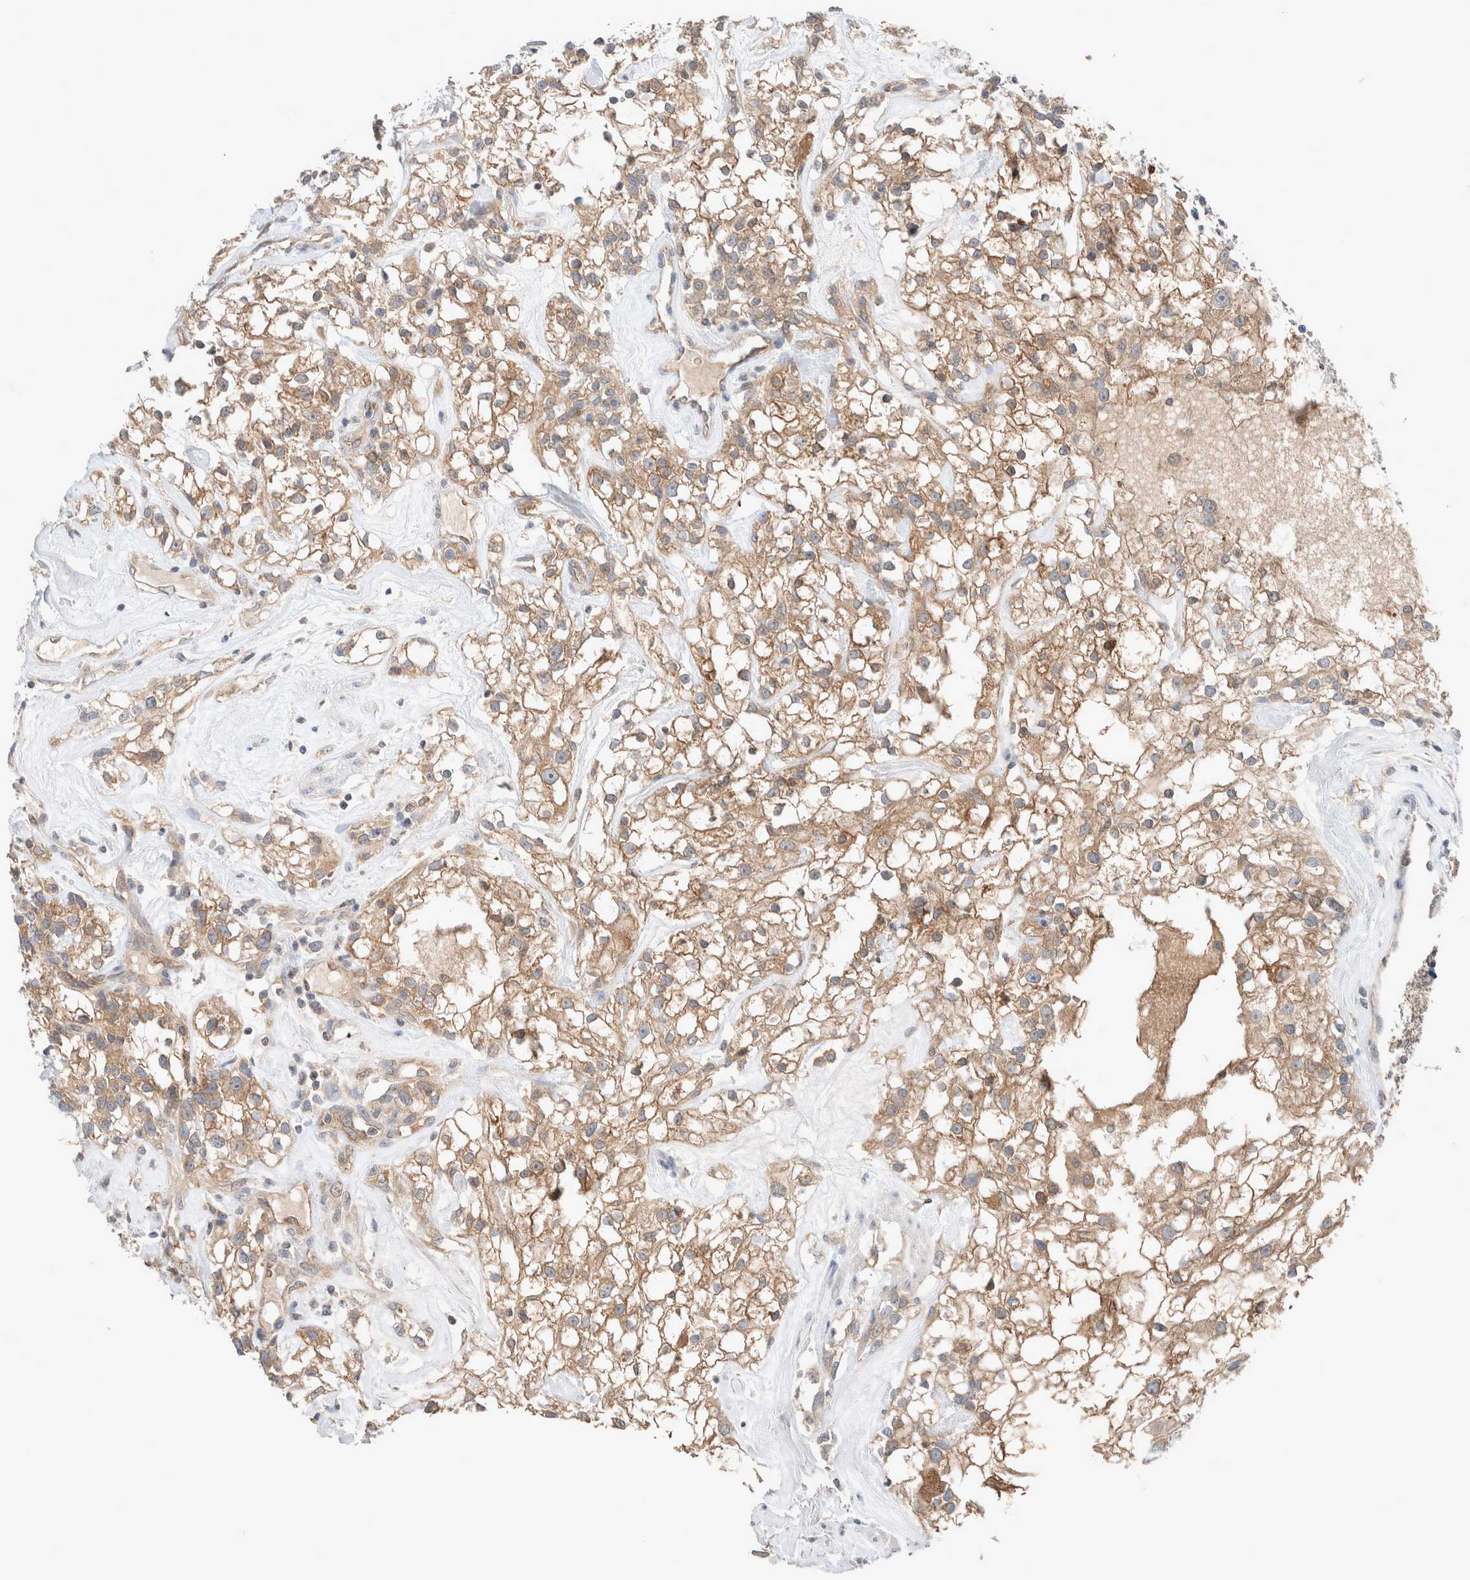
{"staining": {"intensity": "moderate", "quantity": ">75%", "location": "cytoplasmic/membranous"}, "tissue": "renal cancer", "cell_type": "Tumor cells", "image_type": "cancer", "snomed": [{"axis": "morphology", "description": "Adenocarcinoma, NOS"}, {"axis": "topography", "description": "Kidney"}], "caption": "Protein analysis of renal cancer (adenocarcinoma) tissue exhibits moderate cytoplasmic/membranous positivity in approximately >75% of tumor cells.", "gene": "XPNPEP1", "patient": {"sex": "female", "age": 60}}